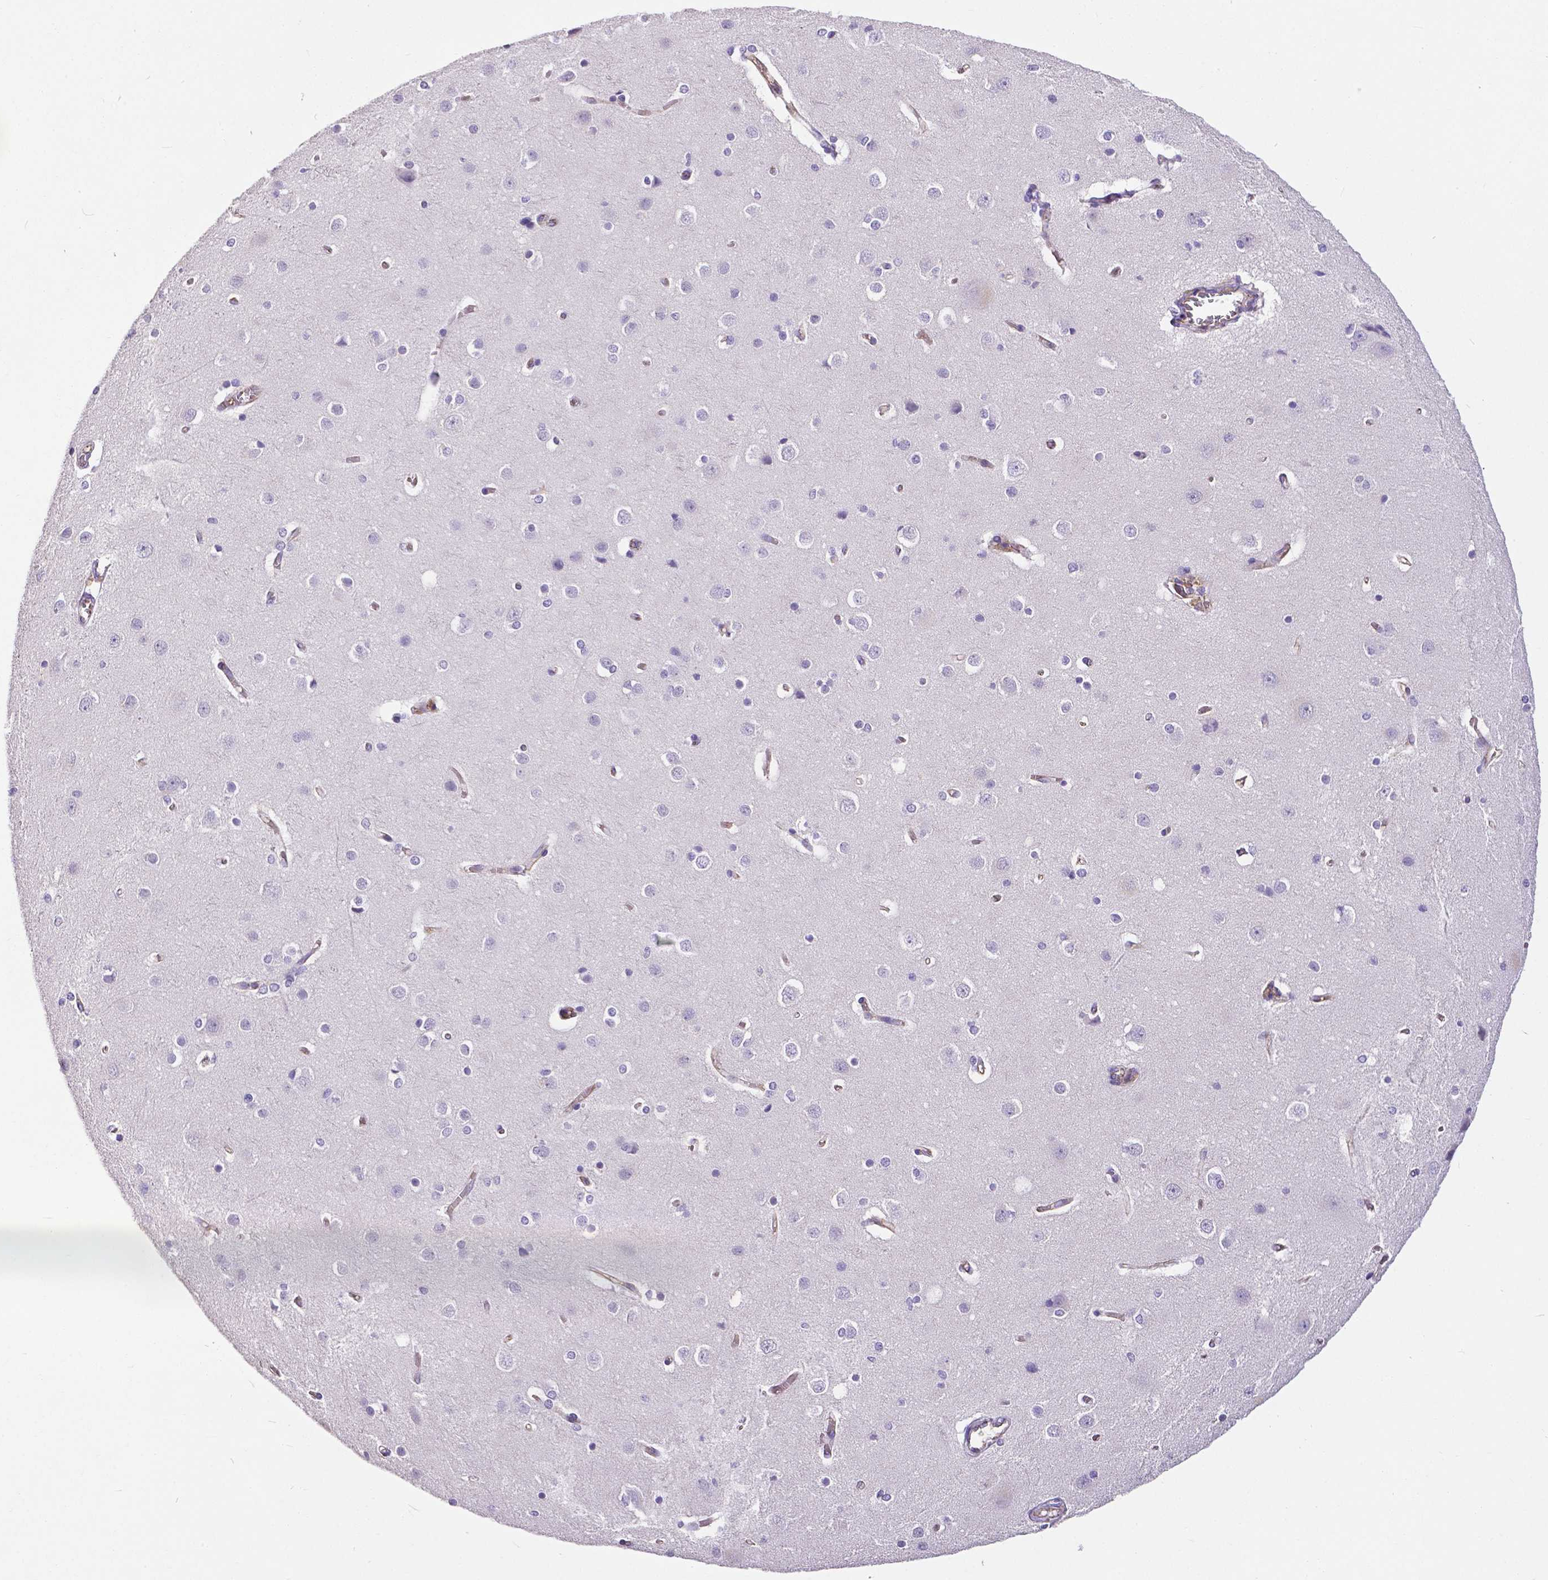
{"staining": {"intensity": "negative", "quantity": "none", "location": "none"}, "tissue": "cerebral cortex", "cell_type": "Endothelial cells", "image_type": "normal", "snomed": [{"axis": "morphology", "description": "Normal tissue, NOS"}, {"axis": "topography", "description": "Cerebral cortex"}], "caption": "The immunohistochemistry (IHC) micrograph has no significant staining in endothelial cells of cerebral cortex.", "gene": "OCLN", "patient": {"sex": "male", "age": 37}}